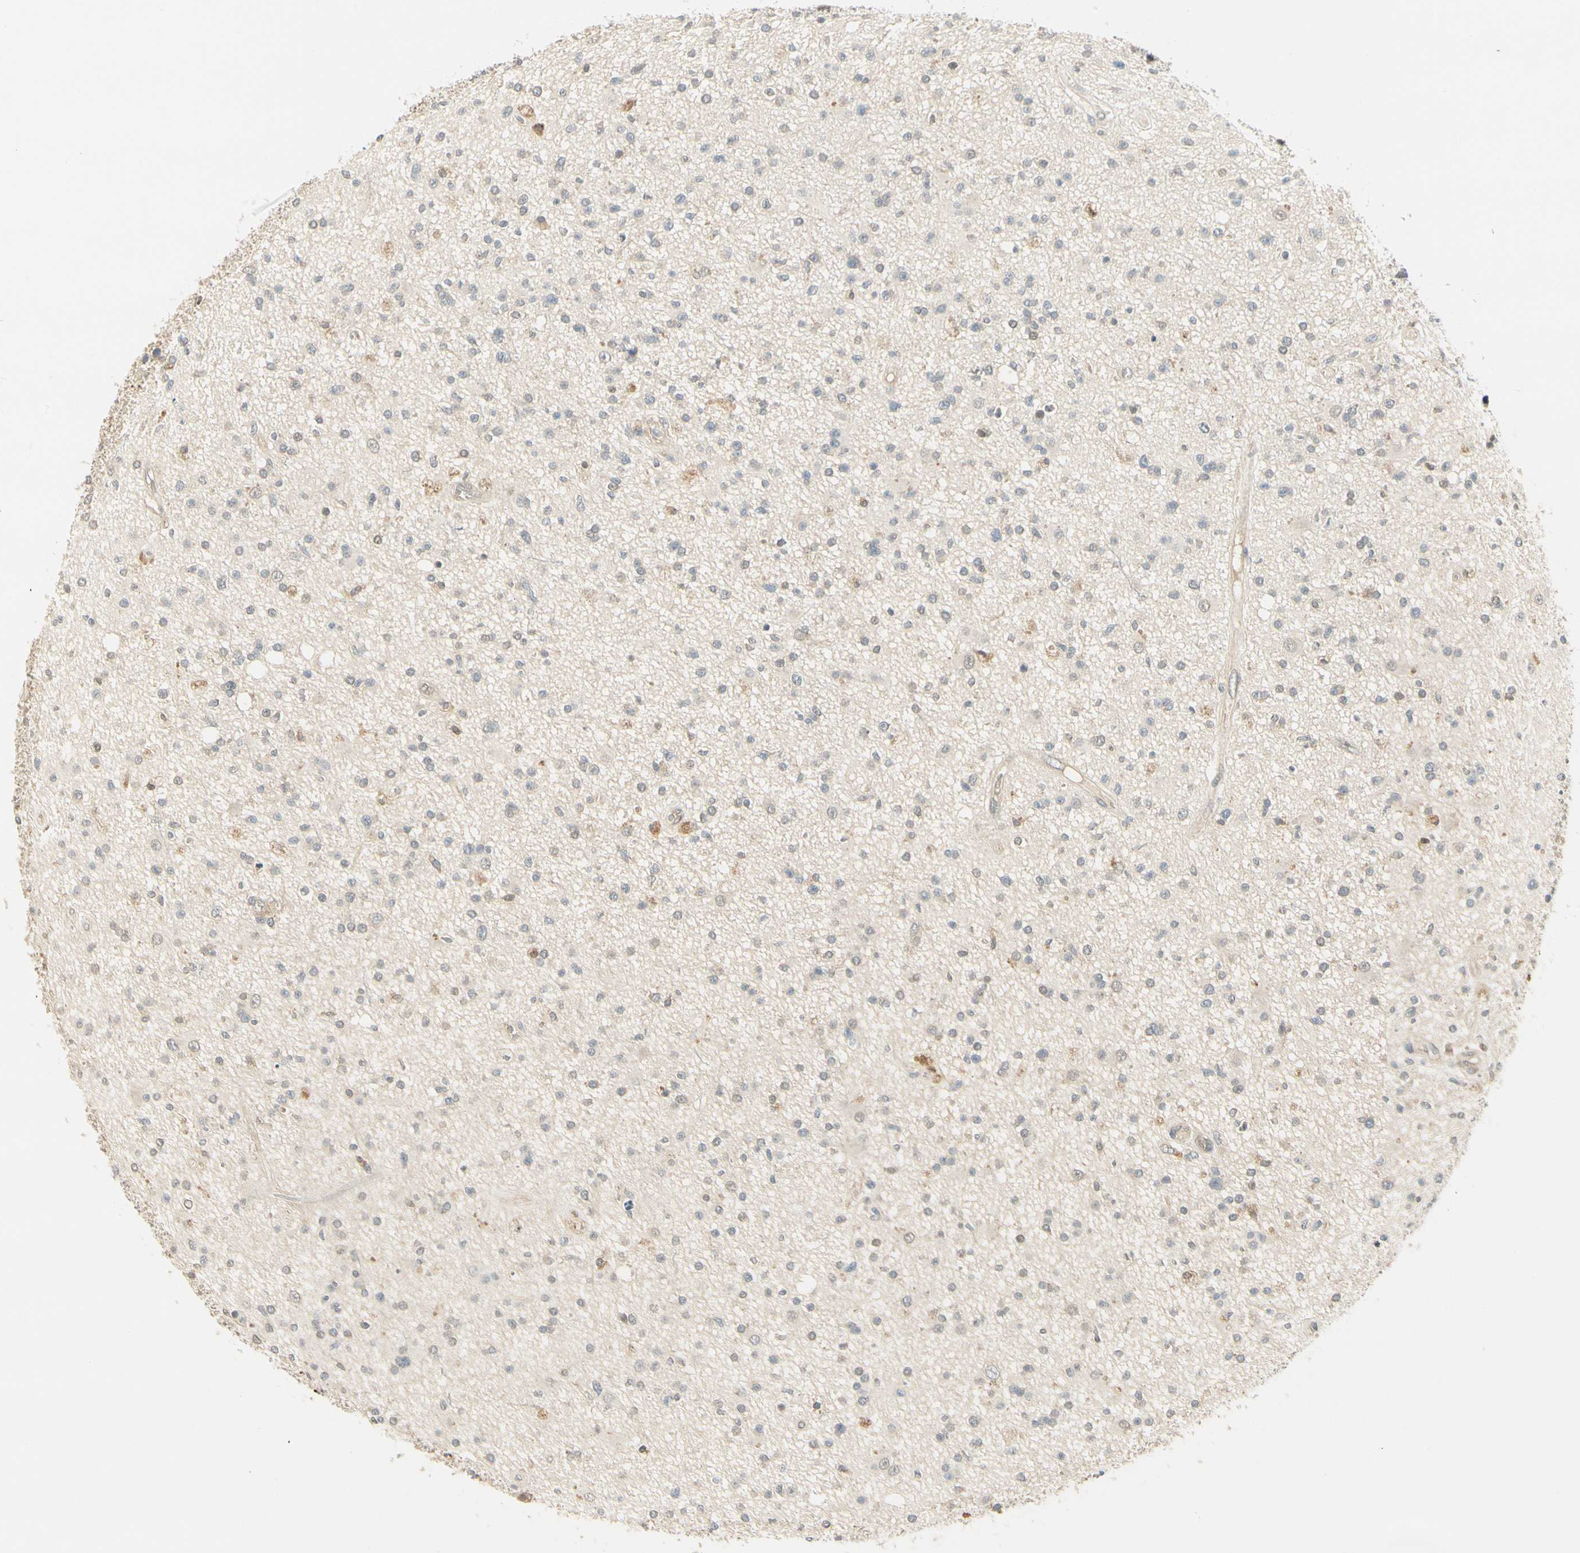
{"staining": {"intensity": "negative", "quantity": "none", "location": "none"}, "tissue": "glioma", "cell_type": "Tumor cells", "image_type": "cancer", "snomed": [{"axis": "morphology", "description": "Glioma, malignant, High grade"}, {"axis": "topography", "description": "Brain"}], "caption": "Tumor cells are negative for brown protein staining in glioma.", "gene": "EPHB3", "patient": {"sex": "male", "age": 33}}